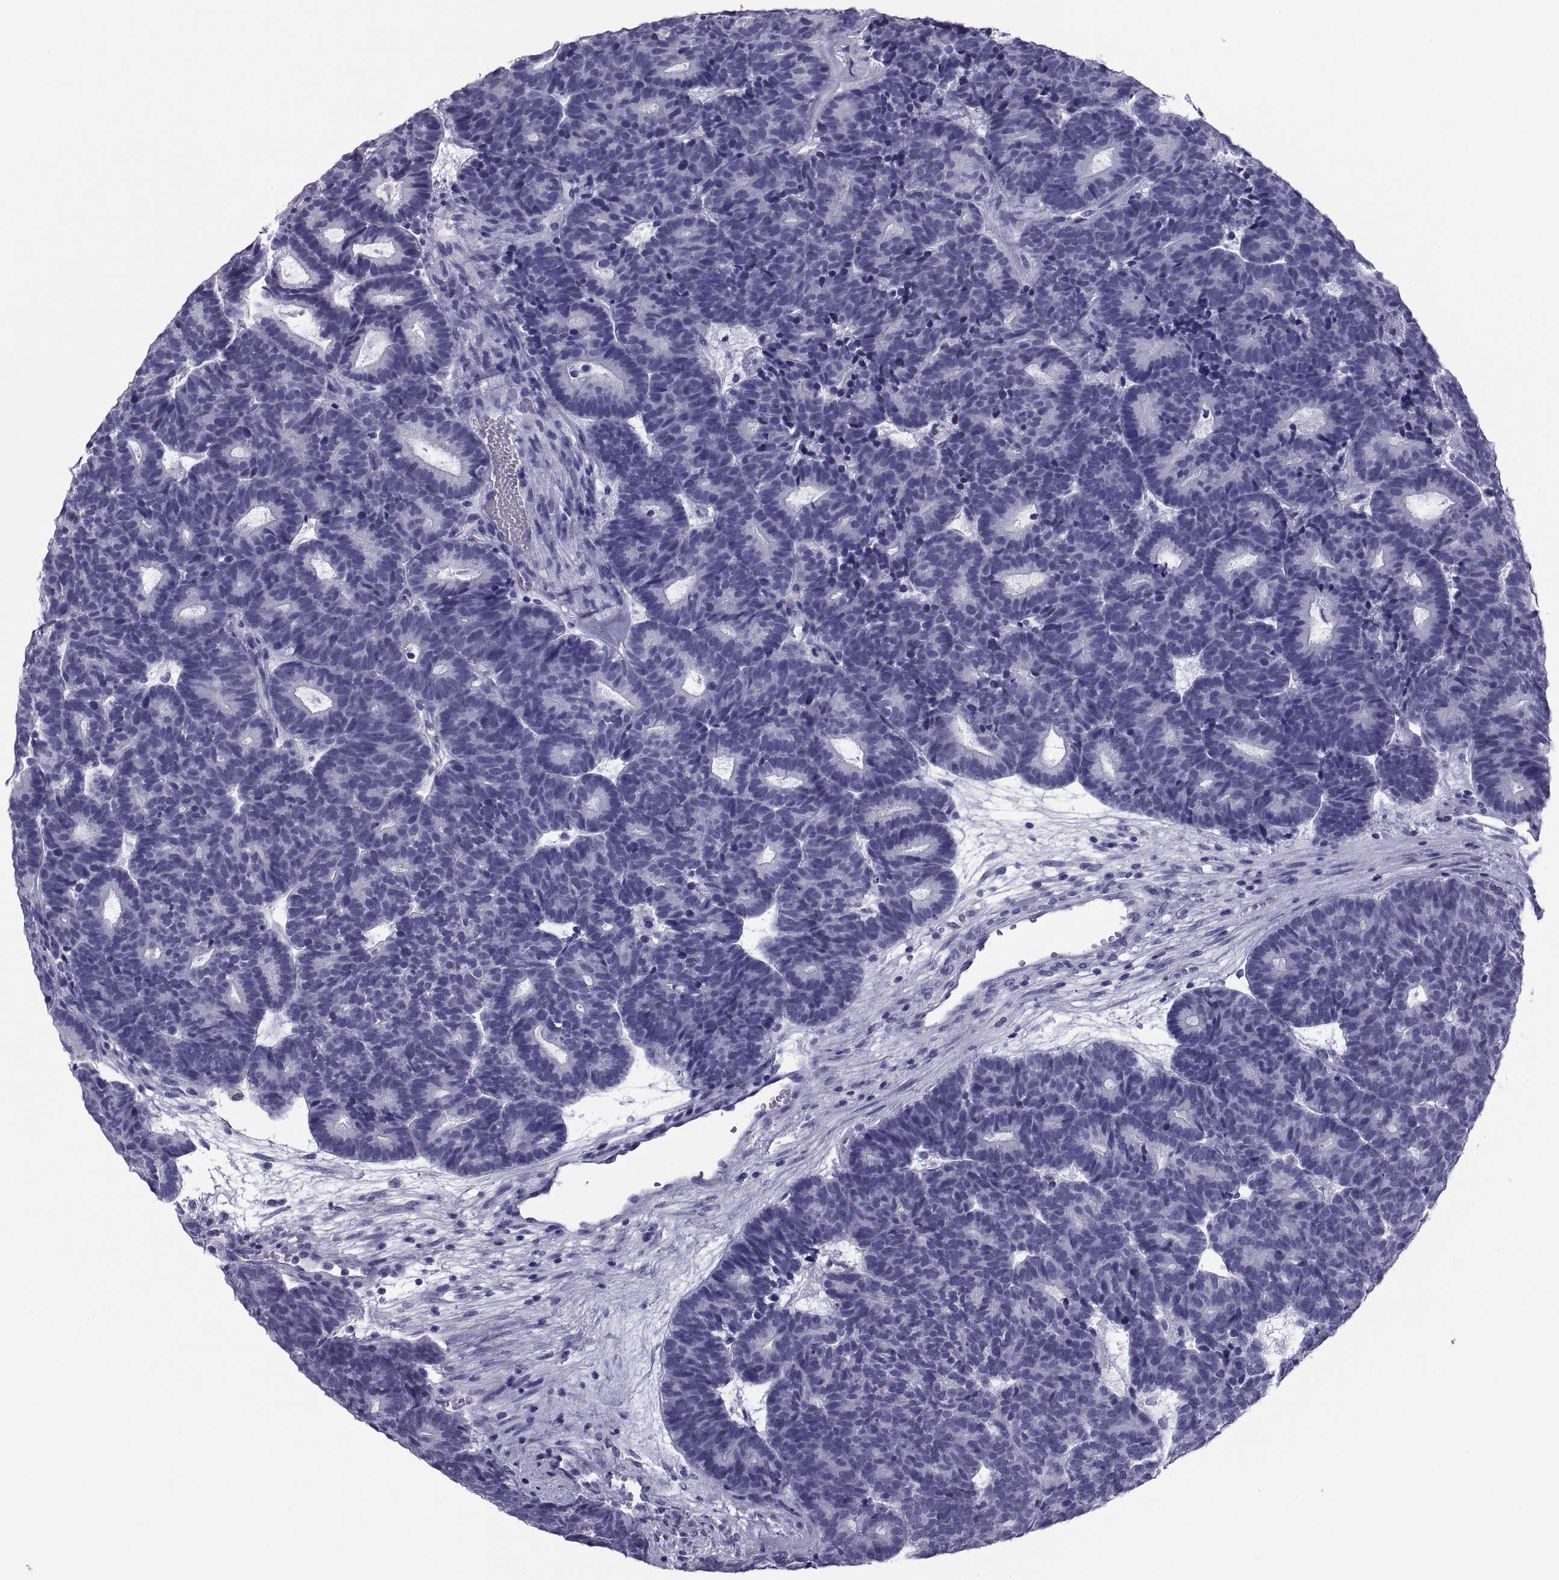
{"staining": {"intensity": "negative", "quantity": "none", "location": "none"}, "tissue": "head and neck cancer", "cell_type": "Tumor cells", "image_type": "cancer", "snomed": [{"axis": "morphology", "description": "Adenocarcinoma, NOS"}, {"axis": "topography", "description": "Head-Neck"}], "caption": "Head and neck adenocarcinoma was stained to show a protein in brown. There is no significant positivity in tumor cells.", "gene": "DEFB129", "patient": {"sex": "female", "age": 81}}